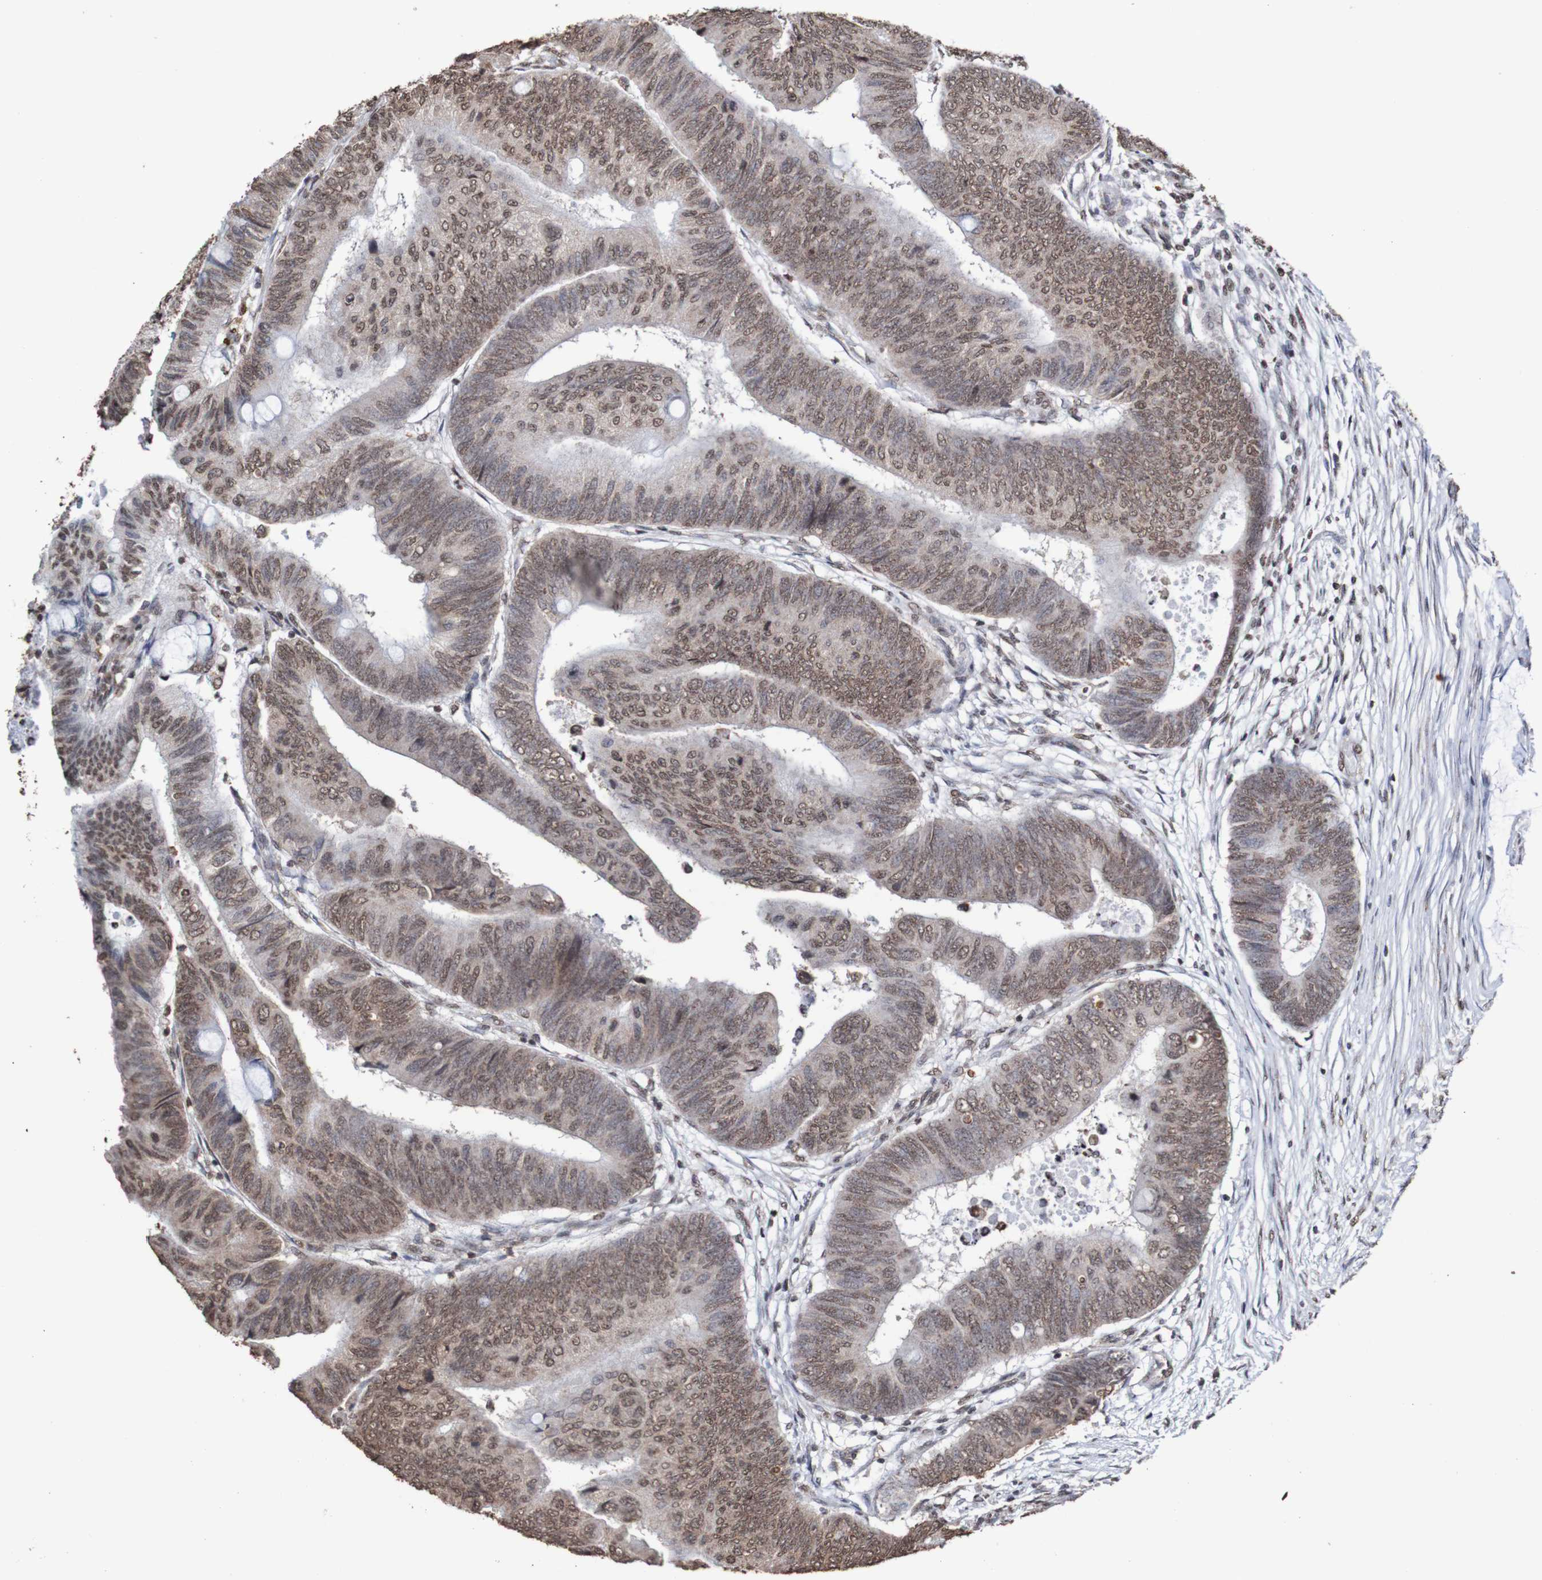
{"staining": {"intensity": "moderate", "quantity": ">75%", "location": "nuclear"}, "tissue": "colorectal cancer", "cell_type": "Tumor cells", "image_type": "cancer", "snomed": [{"axis": "morphology", "description": "Normal tissue, NOS"}, {"axis": "morphology", "description": "Adenocarcinoma, NOS"}, {"axis": "topography", "description": "Rectum"}, {"axis": "topography", "description": "Peripheral nerve tissue"}], "caption": "There is medium levels of moderate nuclear staining in tumor cells of adenocarcinoma (colorectal), as demonstrated by immunohistochemical staining (brown color).", "gene": "GFI1", "patient": {"sex": "male", "age": 92}}